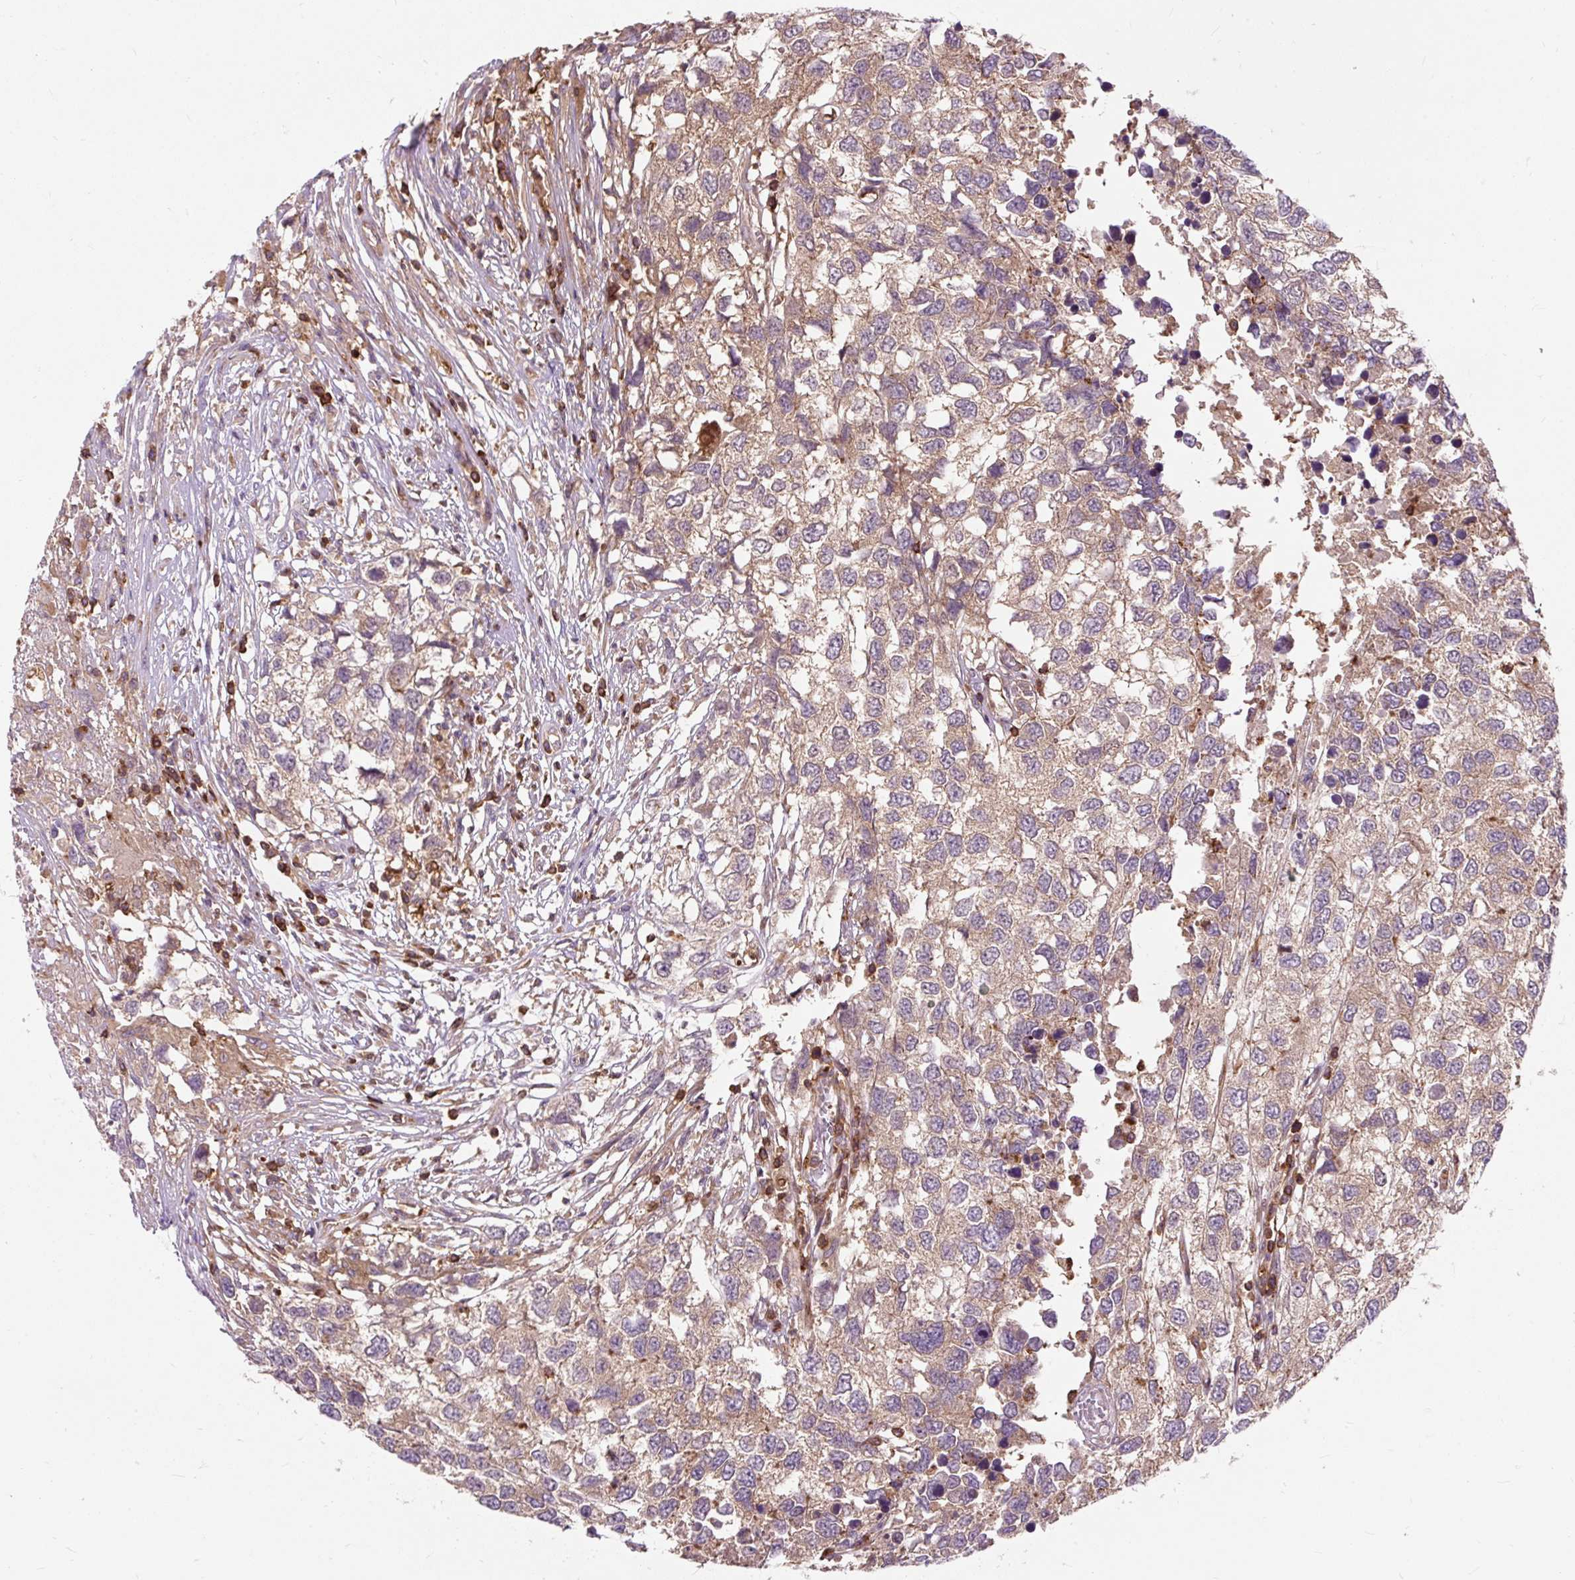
{"staining": {"intensity": "weak", "quantity": ">75%", "location": "cytoplasmic/membranous"}, "tissue": "testis cancer", "cell_type": "Tumor cells", "image_type": "cancer", "snomed": [{"axis": "morphology", "description": "Carcinoma, Embryonal, NOS"}, {"axis": "topography", "description": "Testis"}], "caption": "There is low levels of weak cytoplasmic/membranous positivity in tumor cells of testis cancer (embryonal carcinoma), as demonstrated by immunohistochemical staining (brown color).", "gene": "CISD3", "patient": {"sex": "male", "age": 83}}